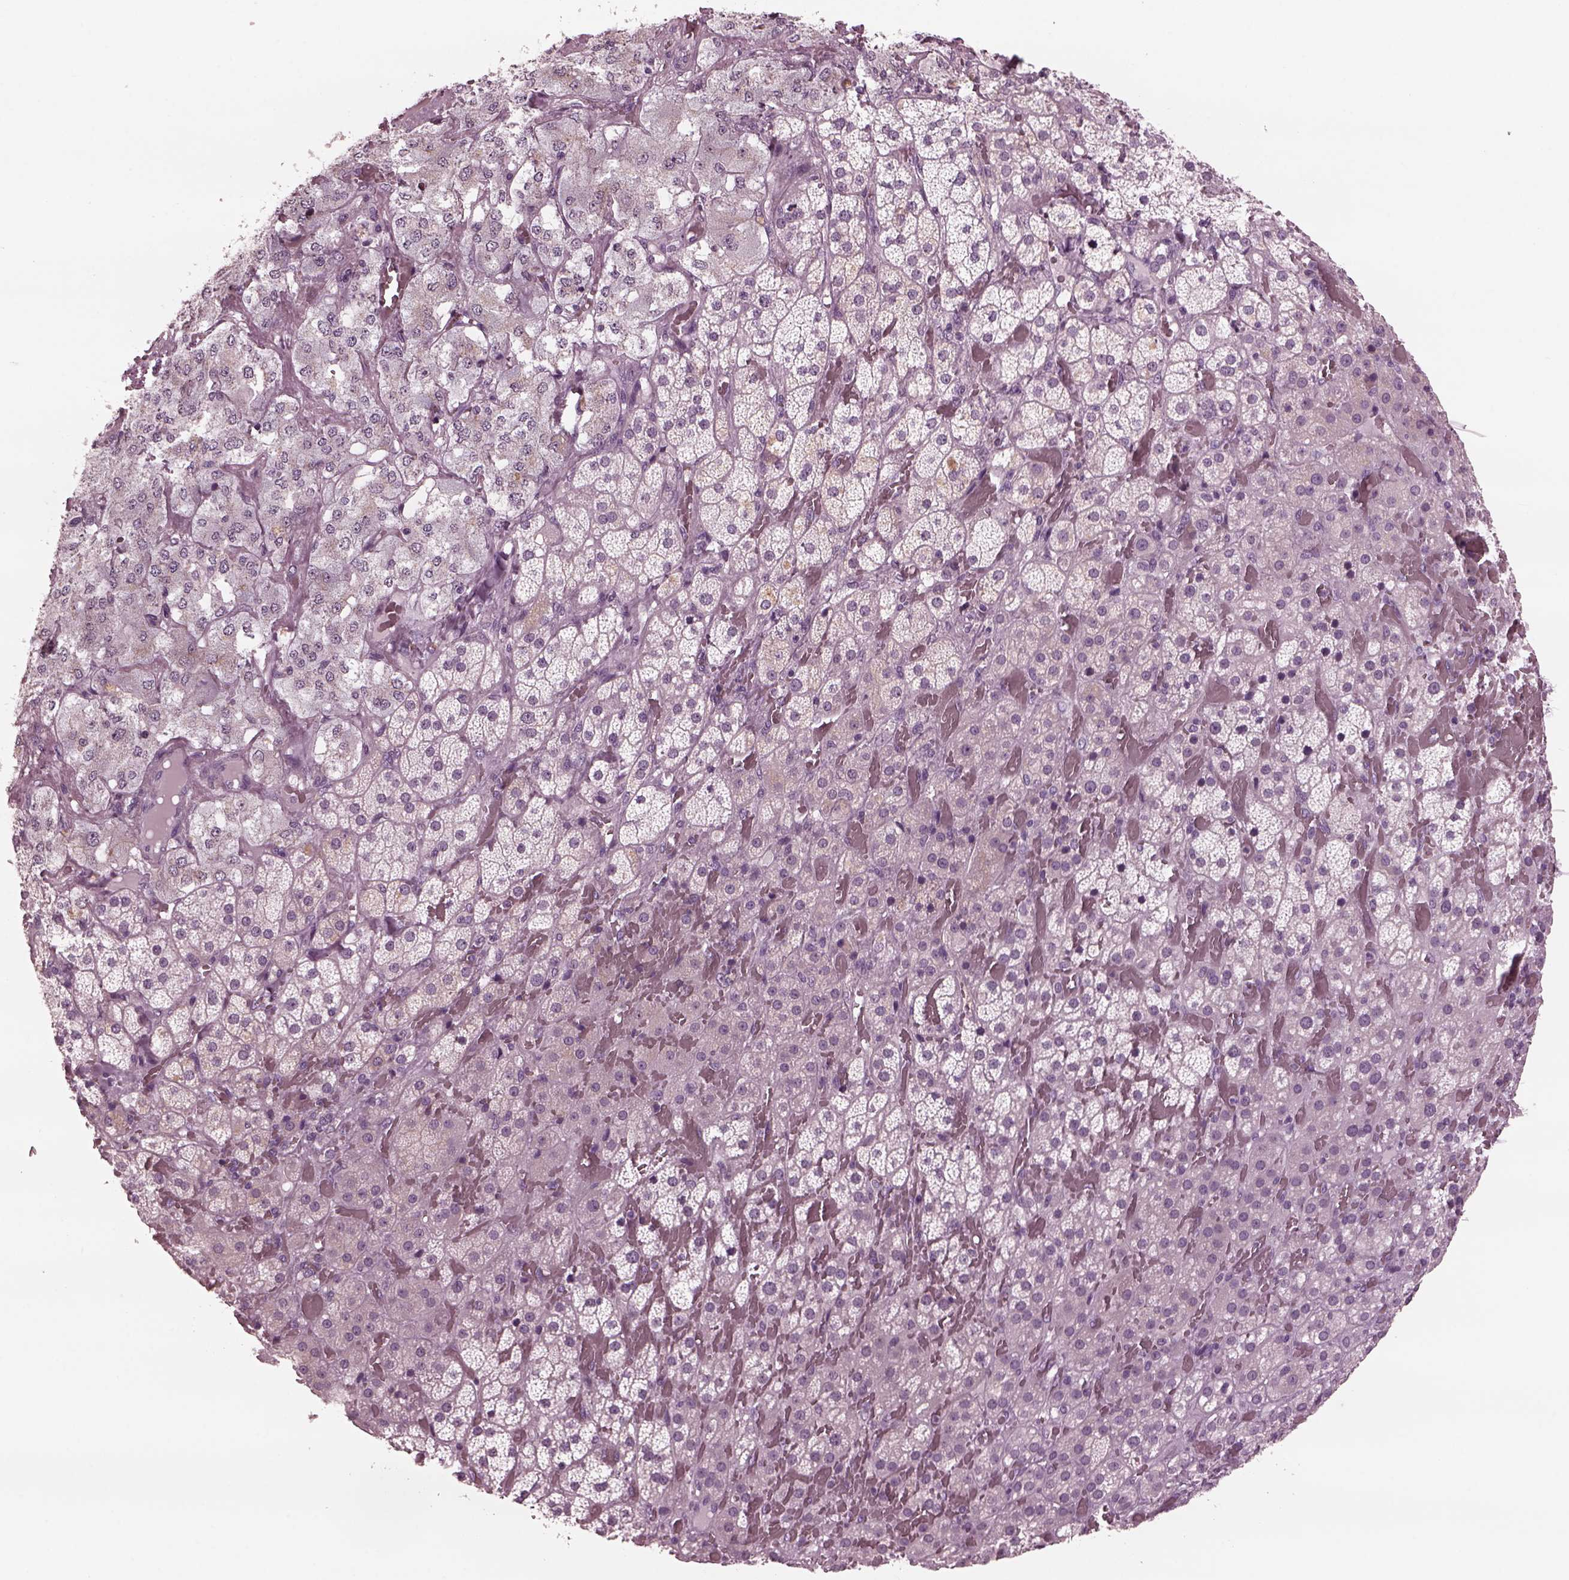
{"staining": {"intensity": "negative", "quantity": "none", "location": "none"}, "tissue": "adrenal gland", "cell_type": "Glandular cells", "image_type": "normal", "snomed": [{"axis": "morphology", "description": "Normal tissue, NOS"}, {"axis": "topography", "description": "Adrenal gland"}], "caption": "Image shows no protein positivity in glandular cells of benign adrenal gland.", "gene": "YY2", "patient": {"sex": "male", "age": 57}}